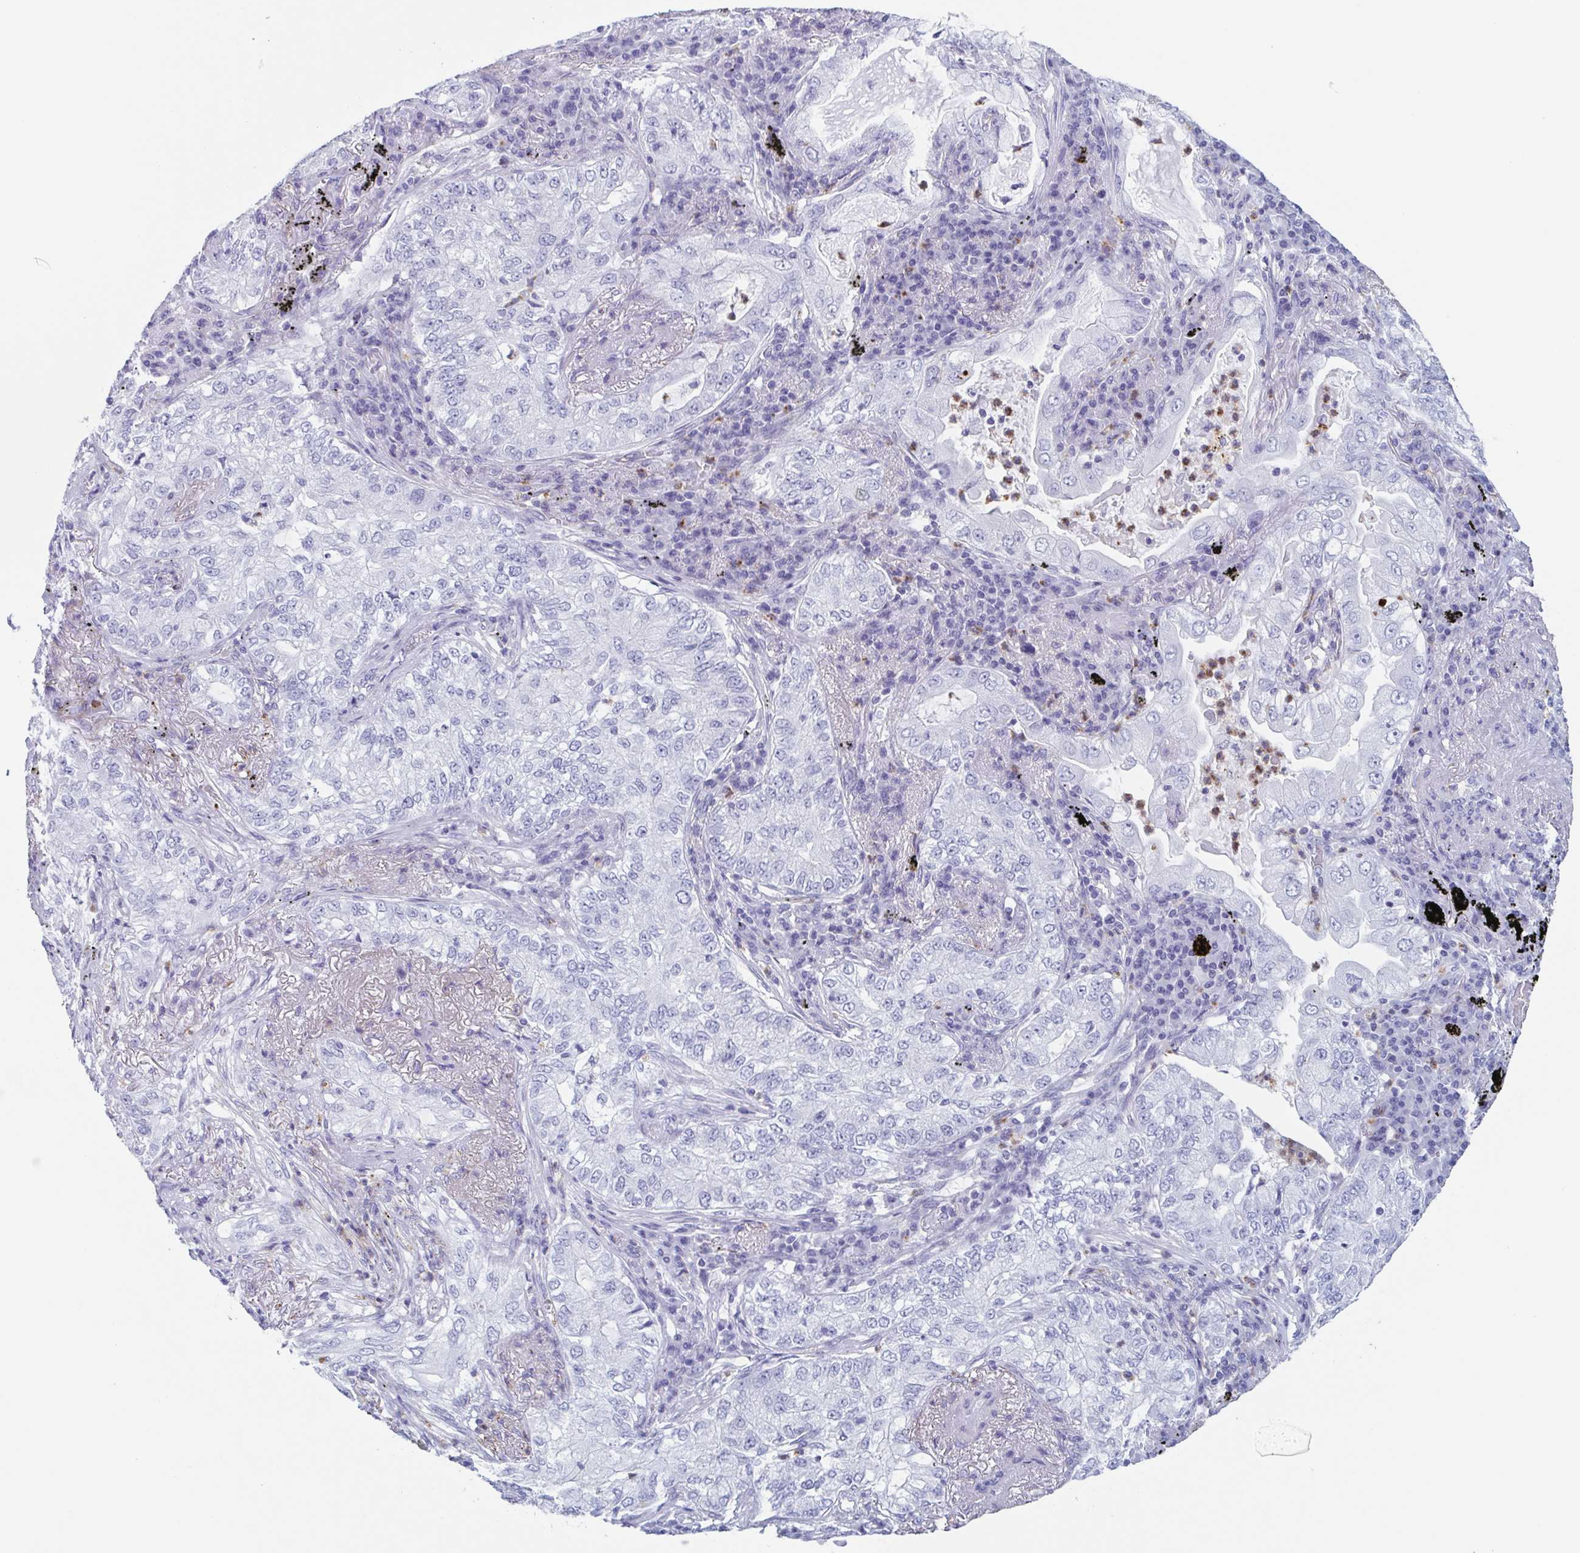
{"staining": {"intensity": "negative", "quantity": "none", "location": "none"}, "tissue": "lung cancer", "cell_type": "Tumor cells", "image_type": "cancer", "snomed": [{"axis": "morphology", "description": "Adenocarcinoma, NOS"}, {"axis": "topography", "description": "Lung"}], "caption": "Immunohistochemistry of lung adenocarcinoma shows no positivity in tumor cells. (DAB immunohistochemistry, high magnification).", "gene": "BPI", "patient": {"sex": "female", "age": 73}}